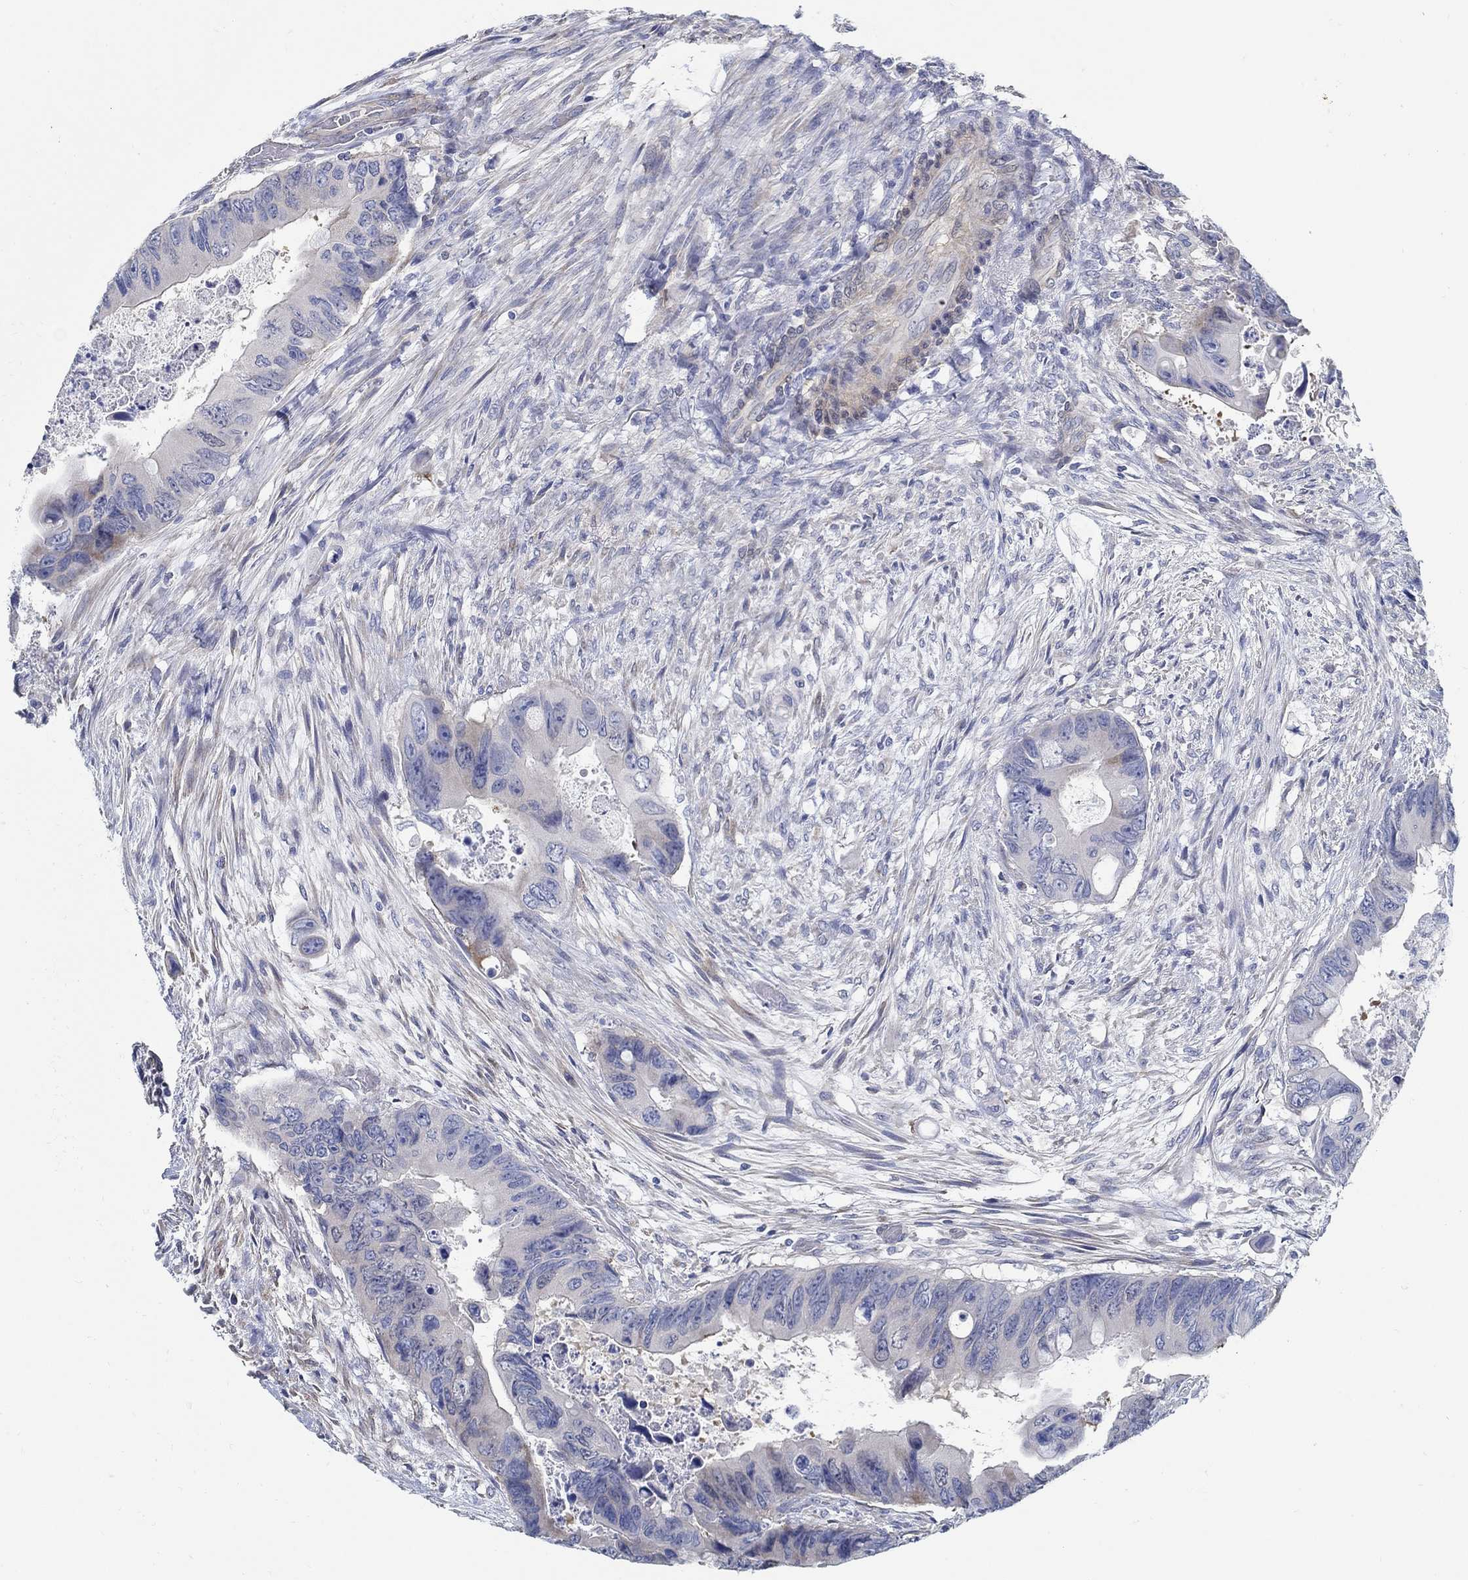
{"staining": {"intensity": "negative", "quantity": "none", "location": "none"}, "tissue": "colorectal cancer", "cell_type": "Tumor cells", "image_type": "cancer", "snomed": [{"axis": "morphology", "description": "Adenocarcinoma, NOS"}, {"axis": "topography", "description": "Rectum"}], "caption": "DAB immunohistochemical staining of adenocarcinoma (colorectal) displays no significant positivity in tumor cells.", "gene": "C15orf39", "patient": {"sex": "male", "age": 63}}